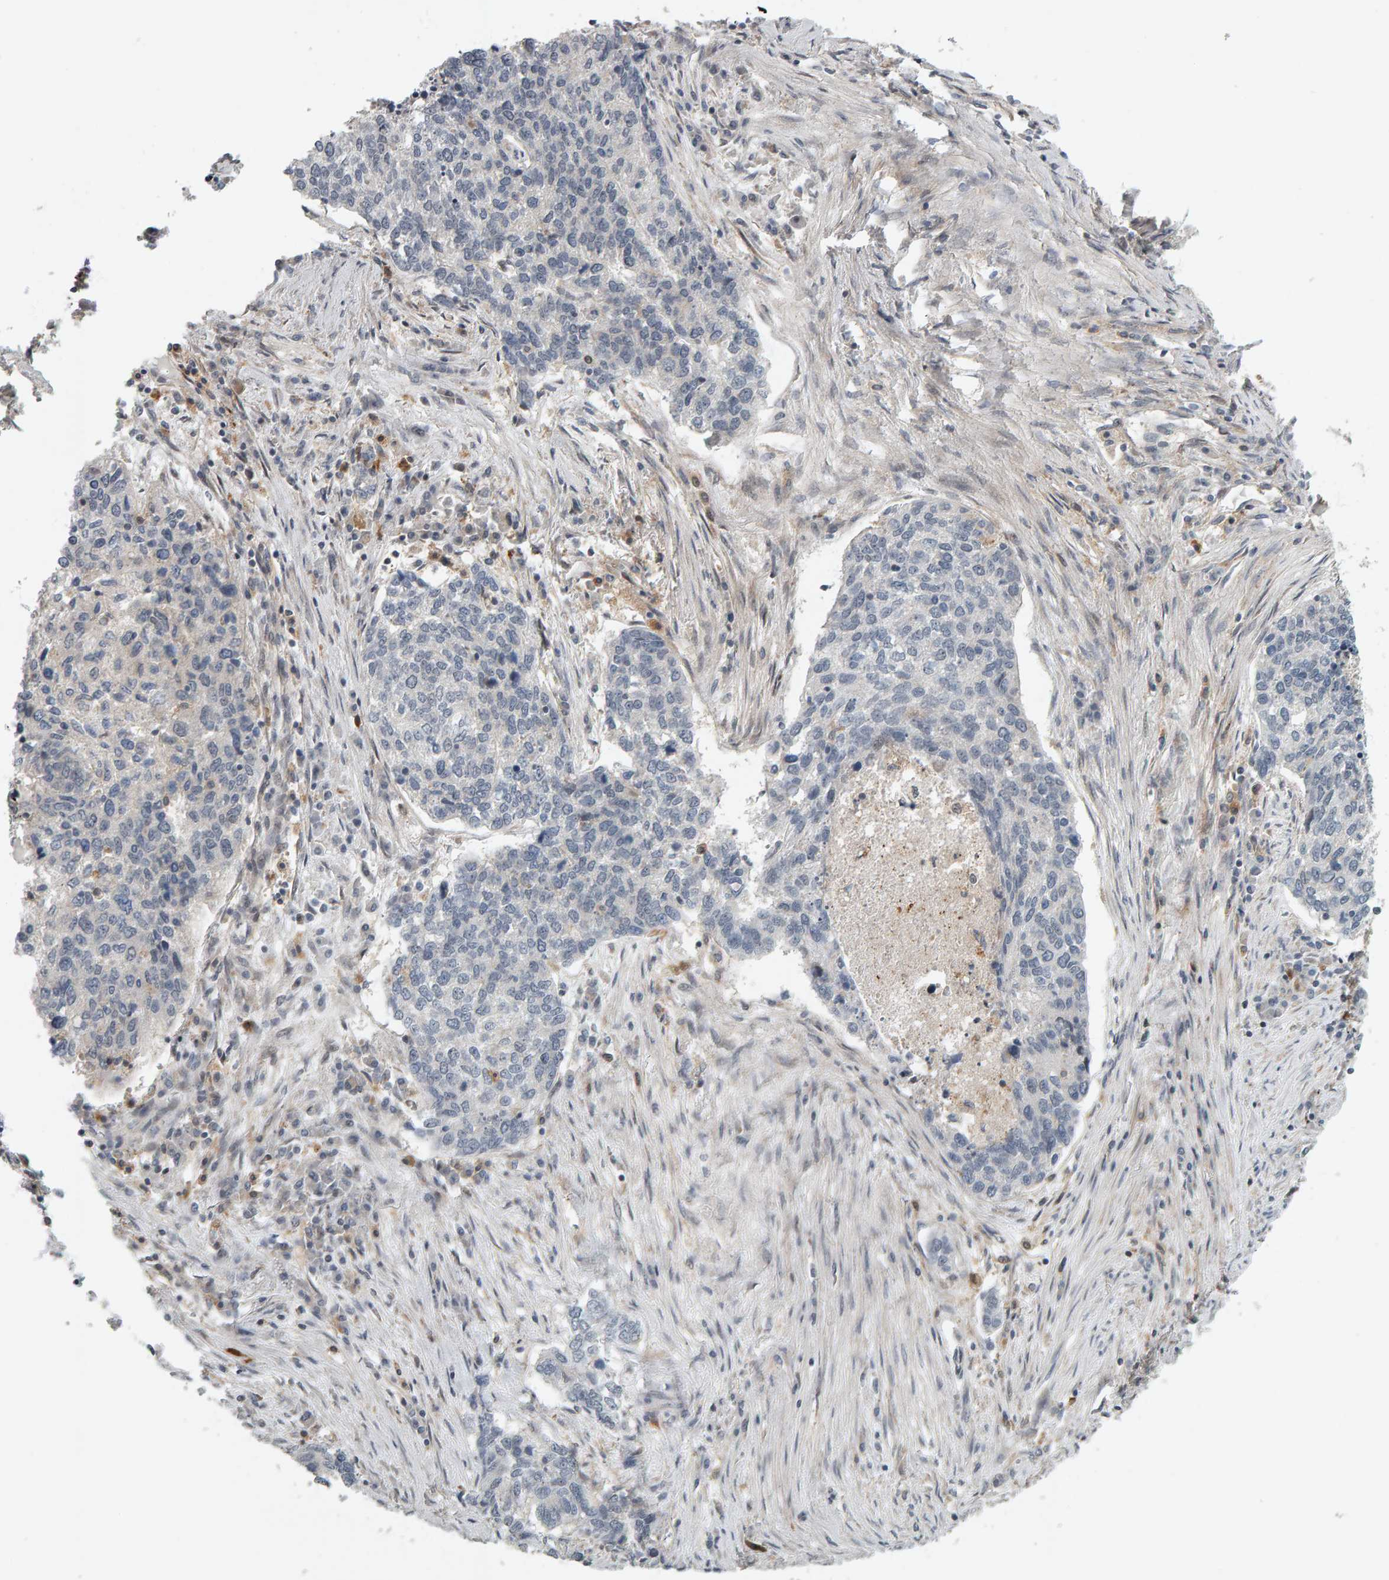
{"staining": {"intensity": "negative", "quantity": "none", "location": "none"}, "tissue": "lung cancer", "cell_type": "Tumor cells", "image_type": "cancer", "snomed": [{"axis": "morphology", "description": "Squamous cell carcinoma, NOS"}, {"axis": "topography", "description": "Lung"}], "caption": "Tumor cells show no significant staining in squamous cell carcinoma (lung).", "gene": "ZNF160", "patient": {"sex": "female", "age": 63}}